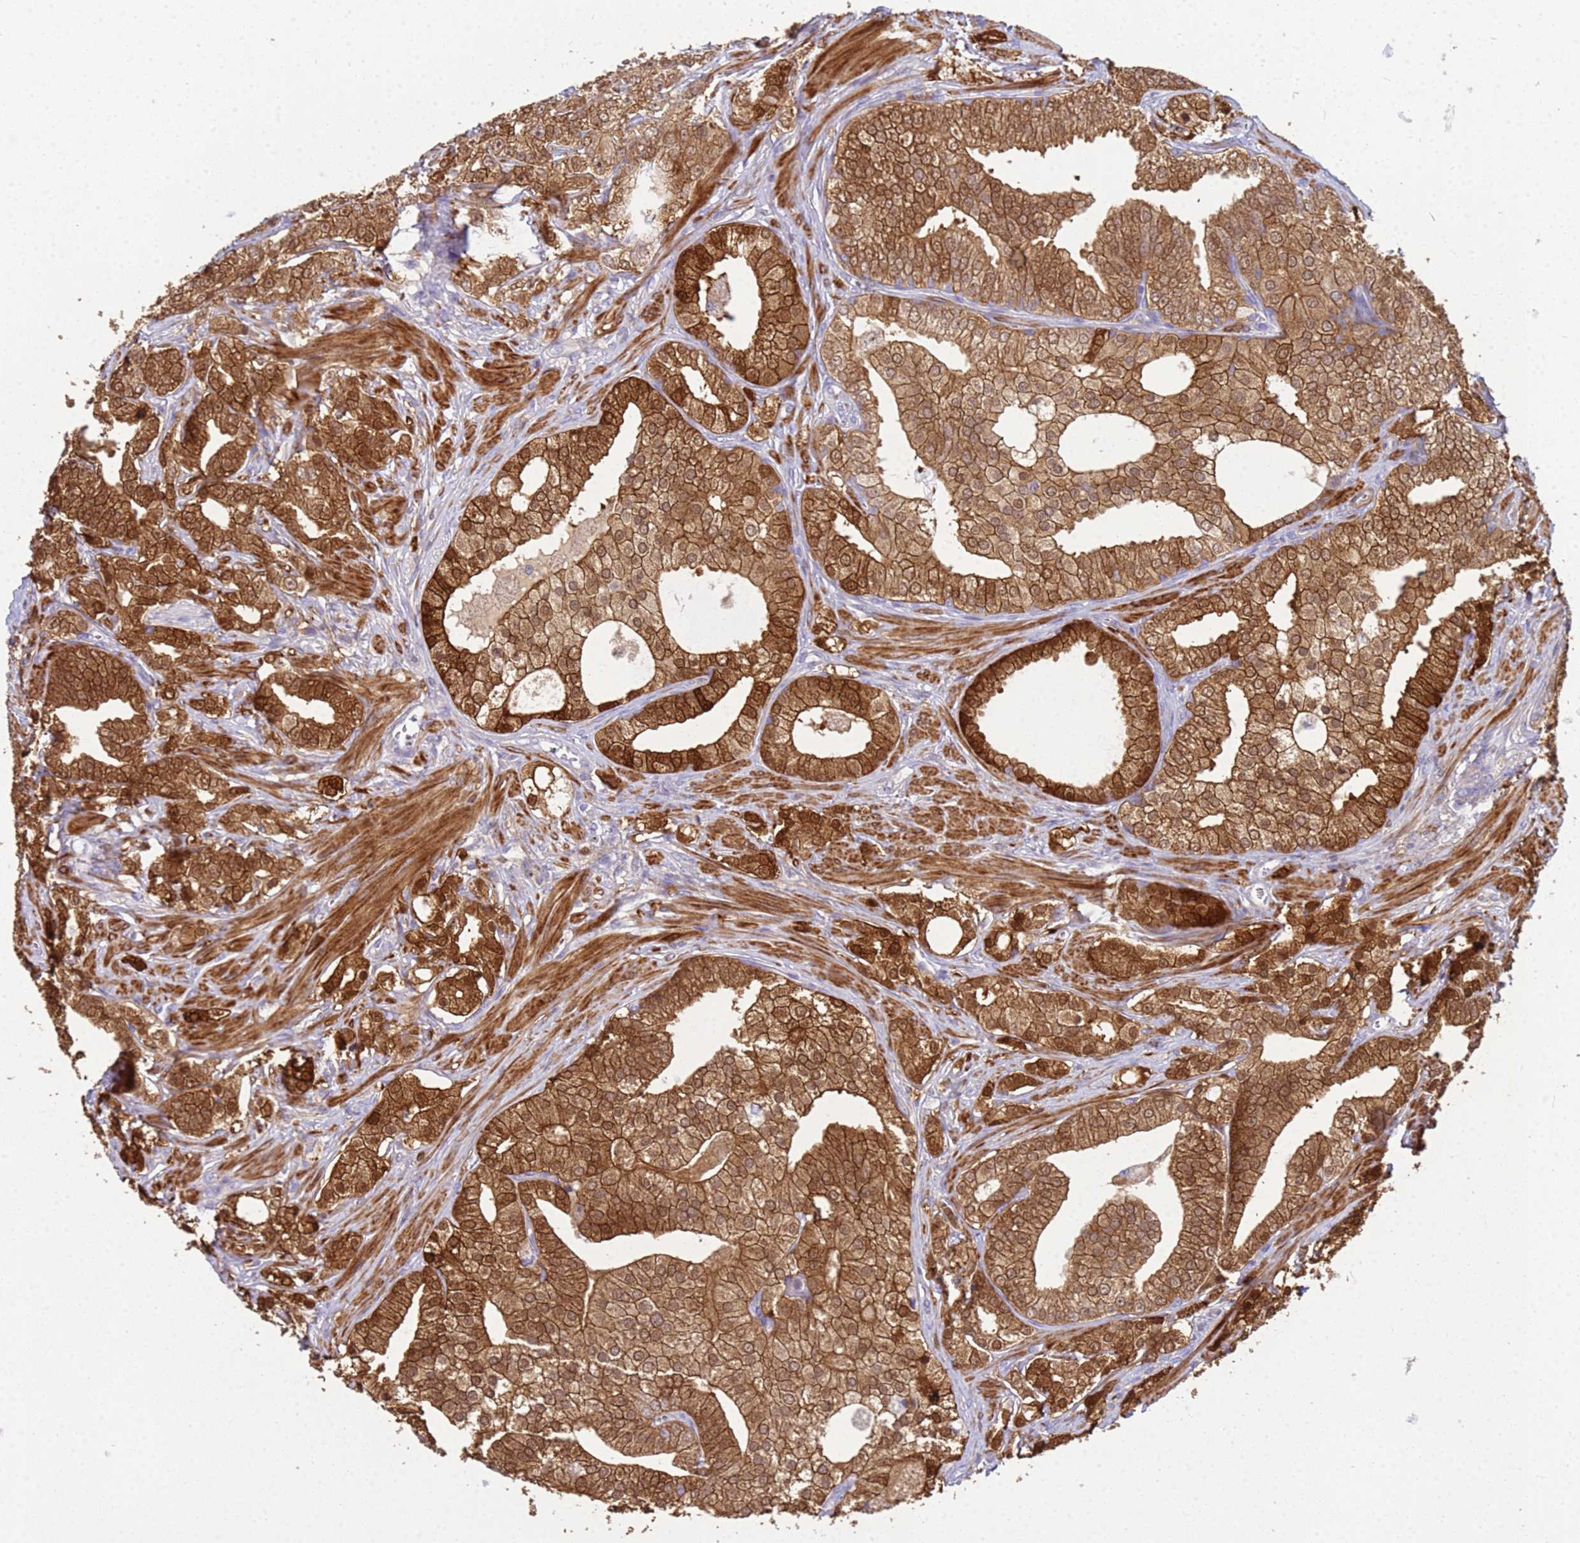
{"staining": {"intensity": "strong", "quantity": ">75%", "location": "cytoplasmic/membranous,nuclear"}, "tissue": "prostate cancer", "cell_type": "Tumor cells", "image_type": "cancer", "snomed": [{"axis": "morphology", "description": "Adenocarcinoma, High grade"}, {"axis": "topography", "description": "Prostate"}], "caption": "High-magnification brightfield microscopy of prostate cancer (high-grade adenocarcinoma) stained with DAB (3,3'-diaminobenzidine) (brown) and counterstained with hematoxylin (blue). tumor cells exhibit strong cytoplasmic/membranous and nuclear expression is appreciated in about>75% of cells.", "gene": "KLHL13", "patient": {"sex": "male", "age": 50}}